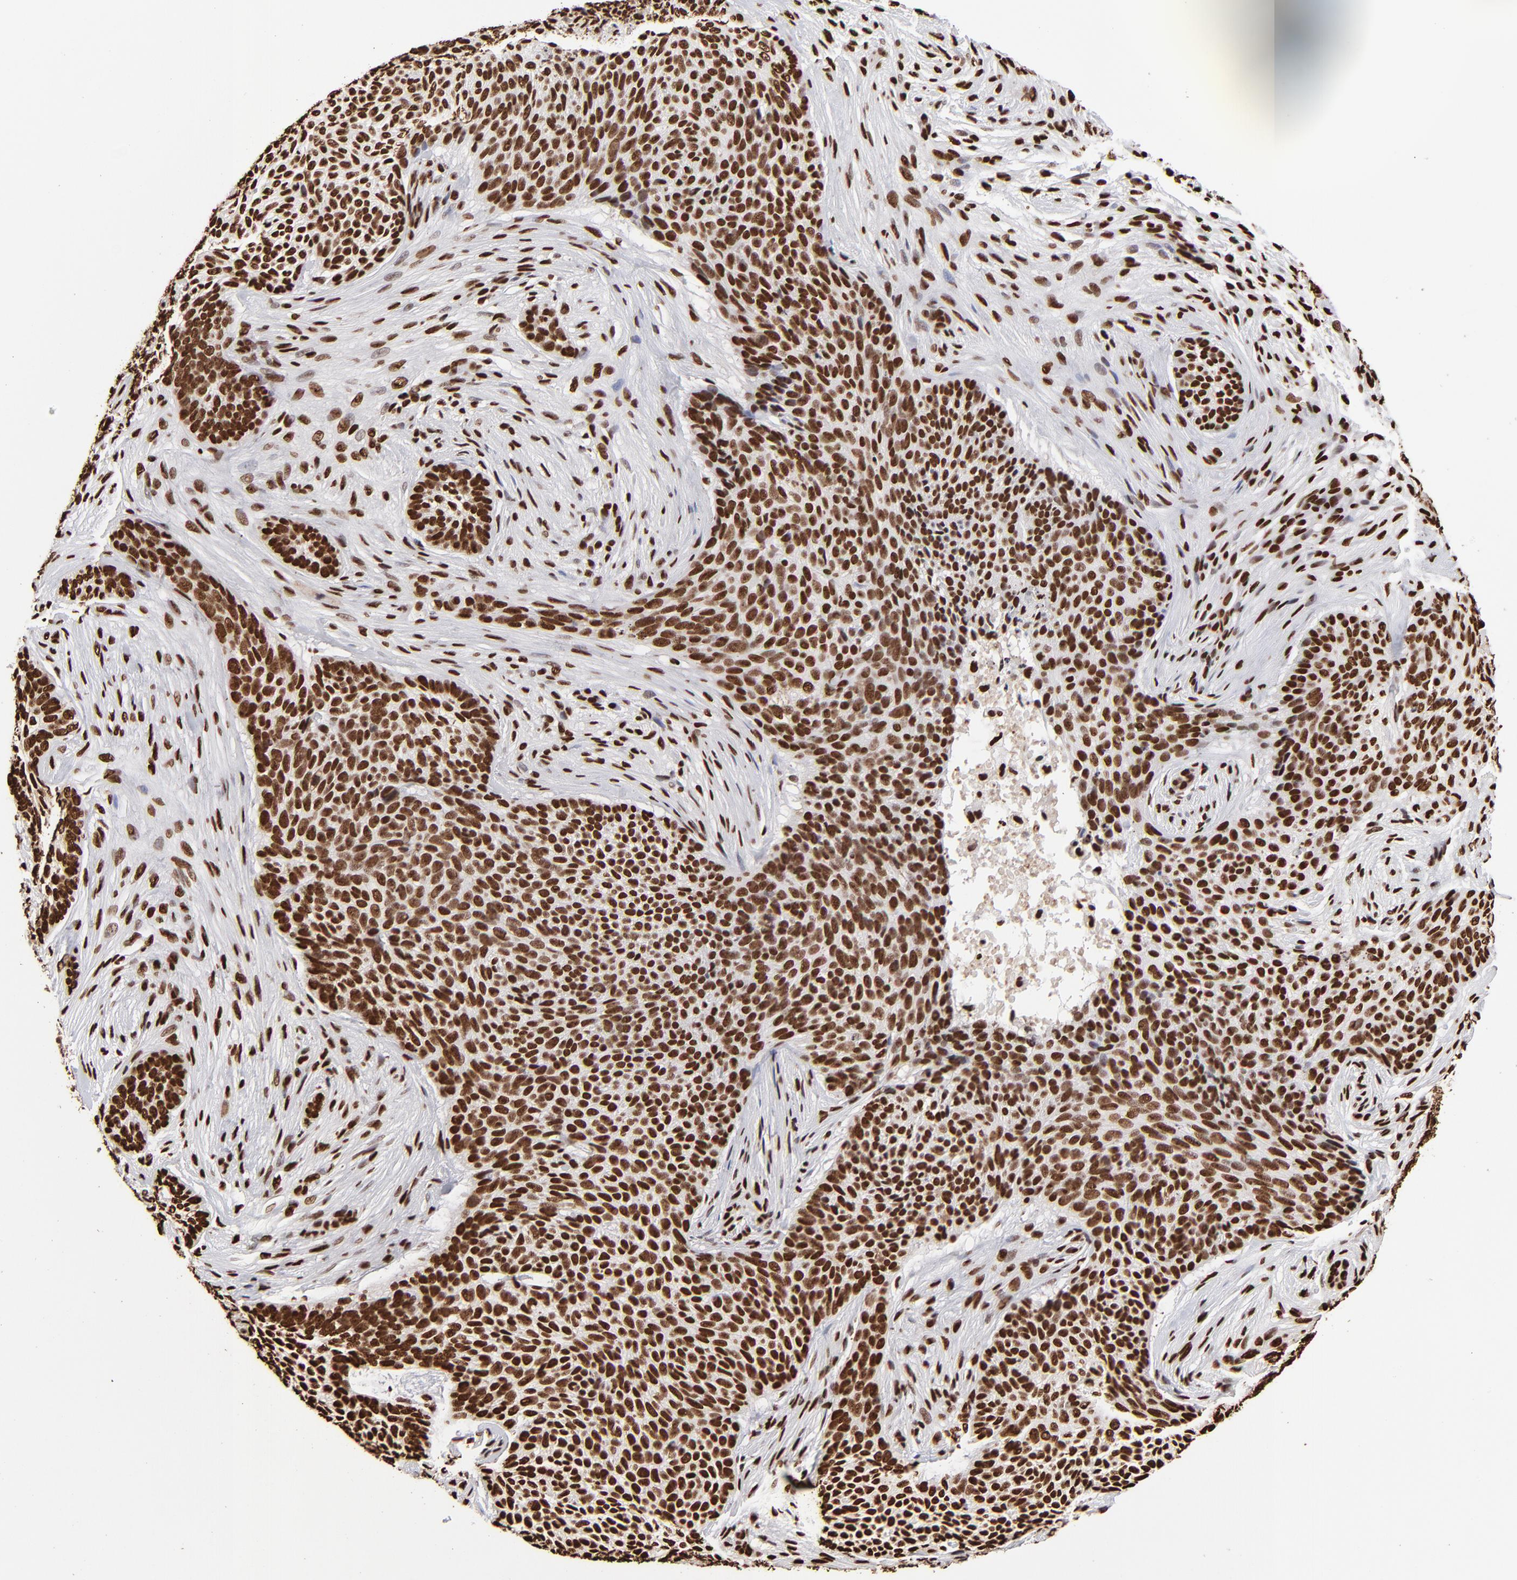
{"staining": {"intensity": "strong", "quantity": ">75%", "location": "nuclear"}, "tissue": "skin cancer", "cell_type": "Tumor cells", "image_type": "cancer", "snomed": [{"axis": "morphology", "description": "Basal cell carcinoma"}, {"axis": "topography", "description": "Skin"}], "caption": "Skin basal cell carcinoma stained for a protein displays strong nuclear positivity in tumor cells.", "gene": "ZNF544", "patient": {"sex": "male", "age": 91}}